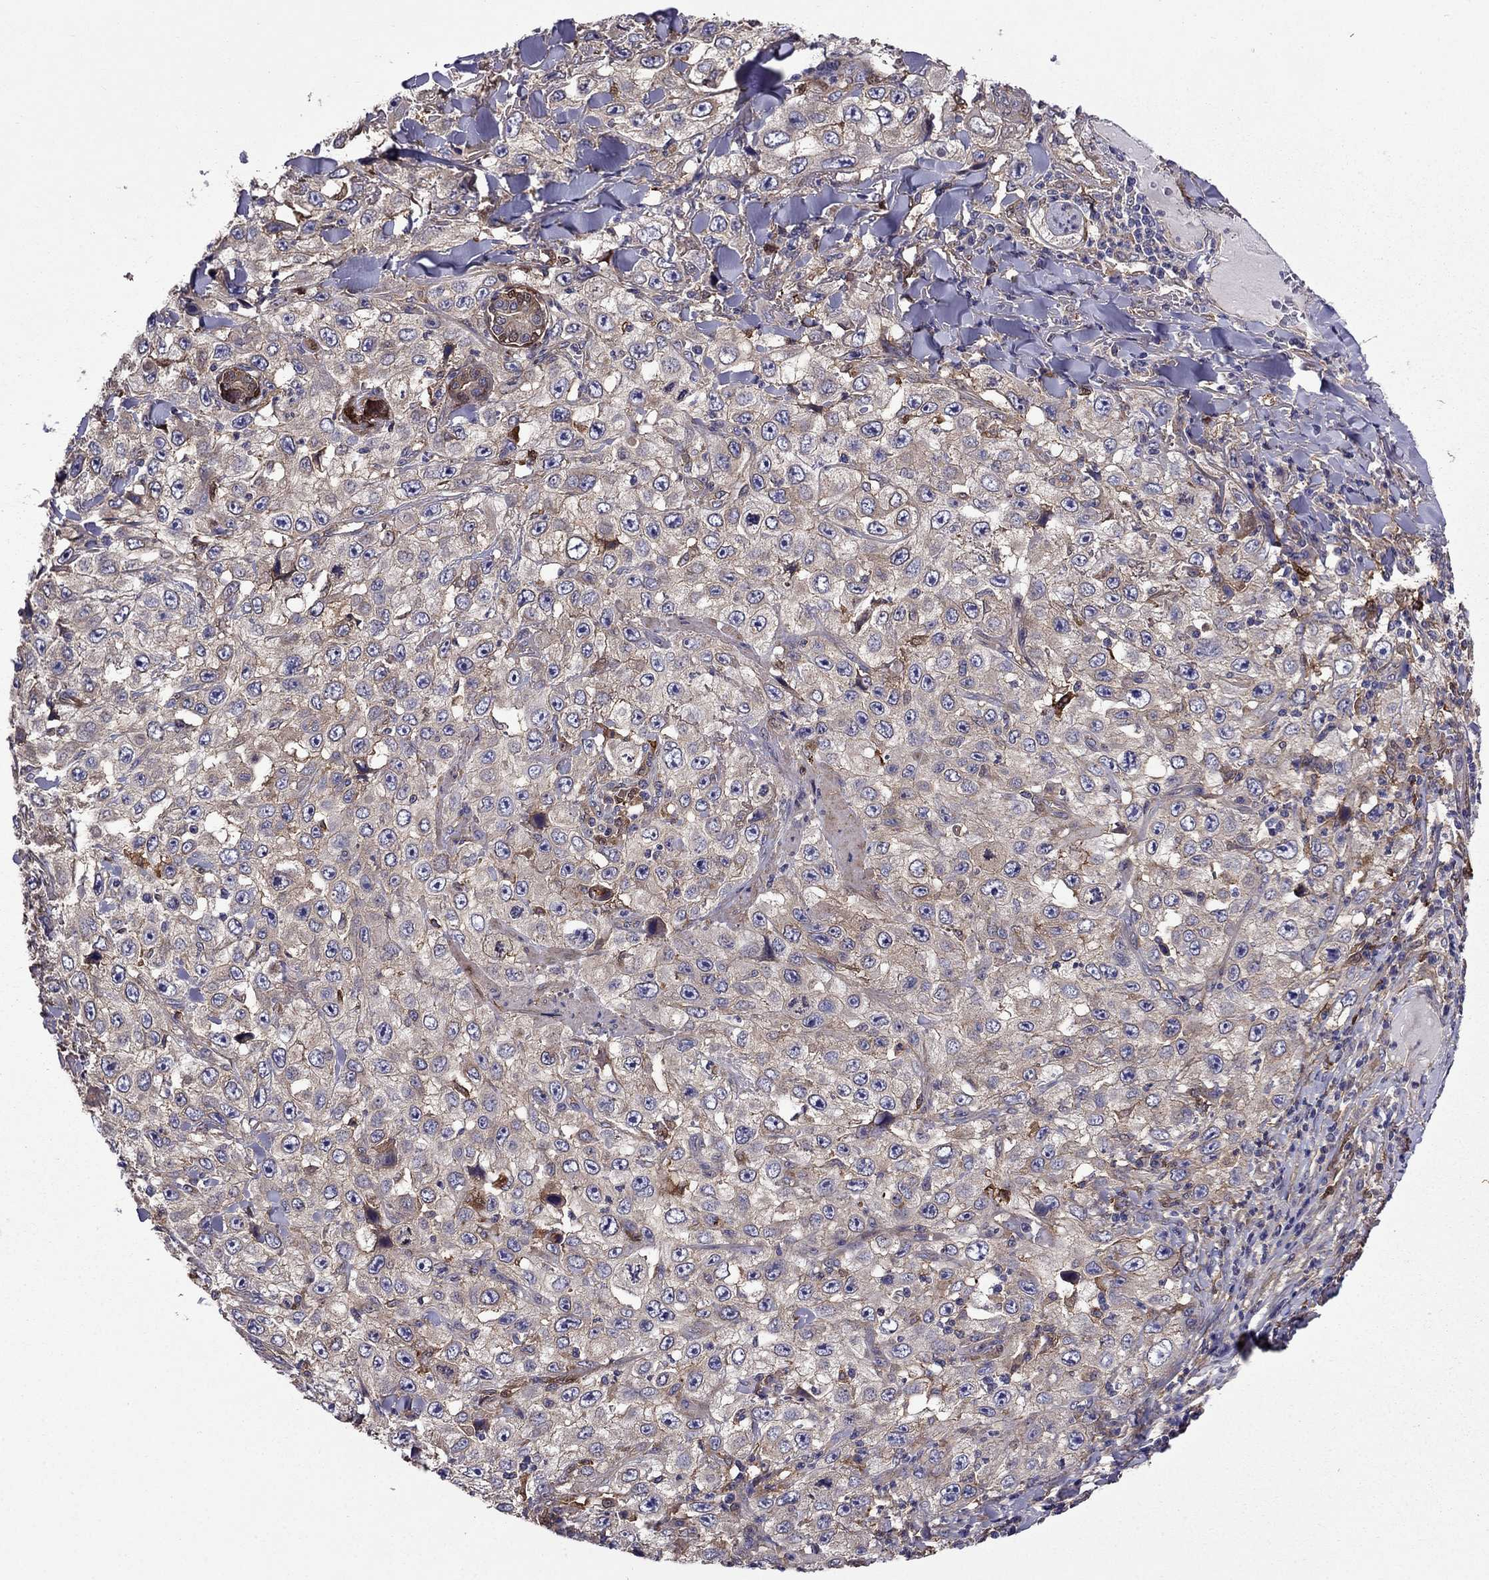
{"staining": {"intensity": "weak", "quantity": "25%-75%", "location": "cytoplasmic/membranous"}, "tissue": "skin cancer", "cell_type": "Tumor cells", "image_type": "cancer", "snomed": [{"axis": "morphology", "description": "Squamous cell carcinoma, NOS"}, {"axis": "topography", "description": "Skin"}], "caption": "Human skin cancer stained with a protein marker displays weak staining in tumor cells.", "gene": "ITGB1", "patient": {"sex": "male", "age": 82}}